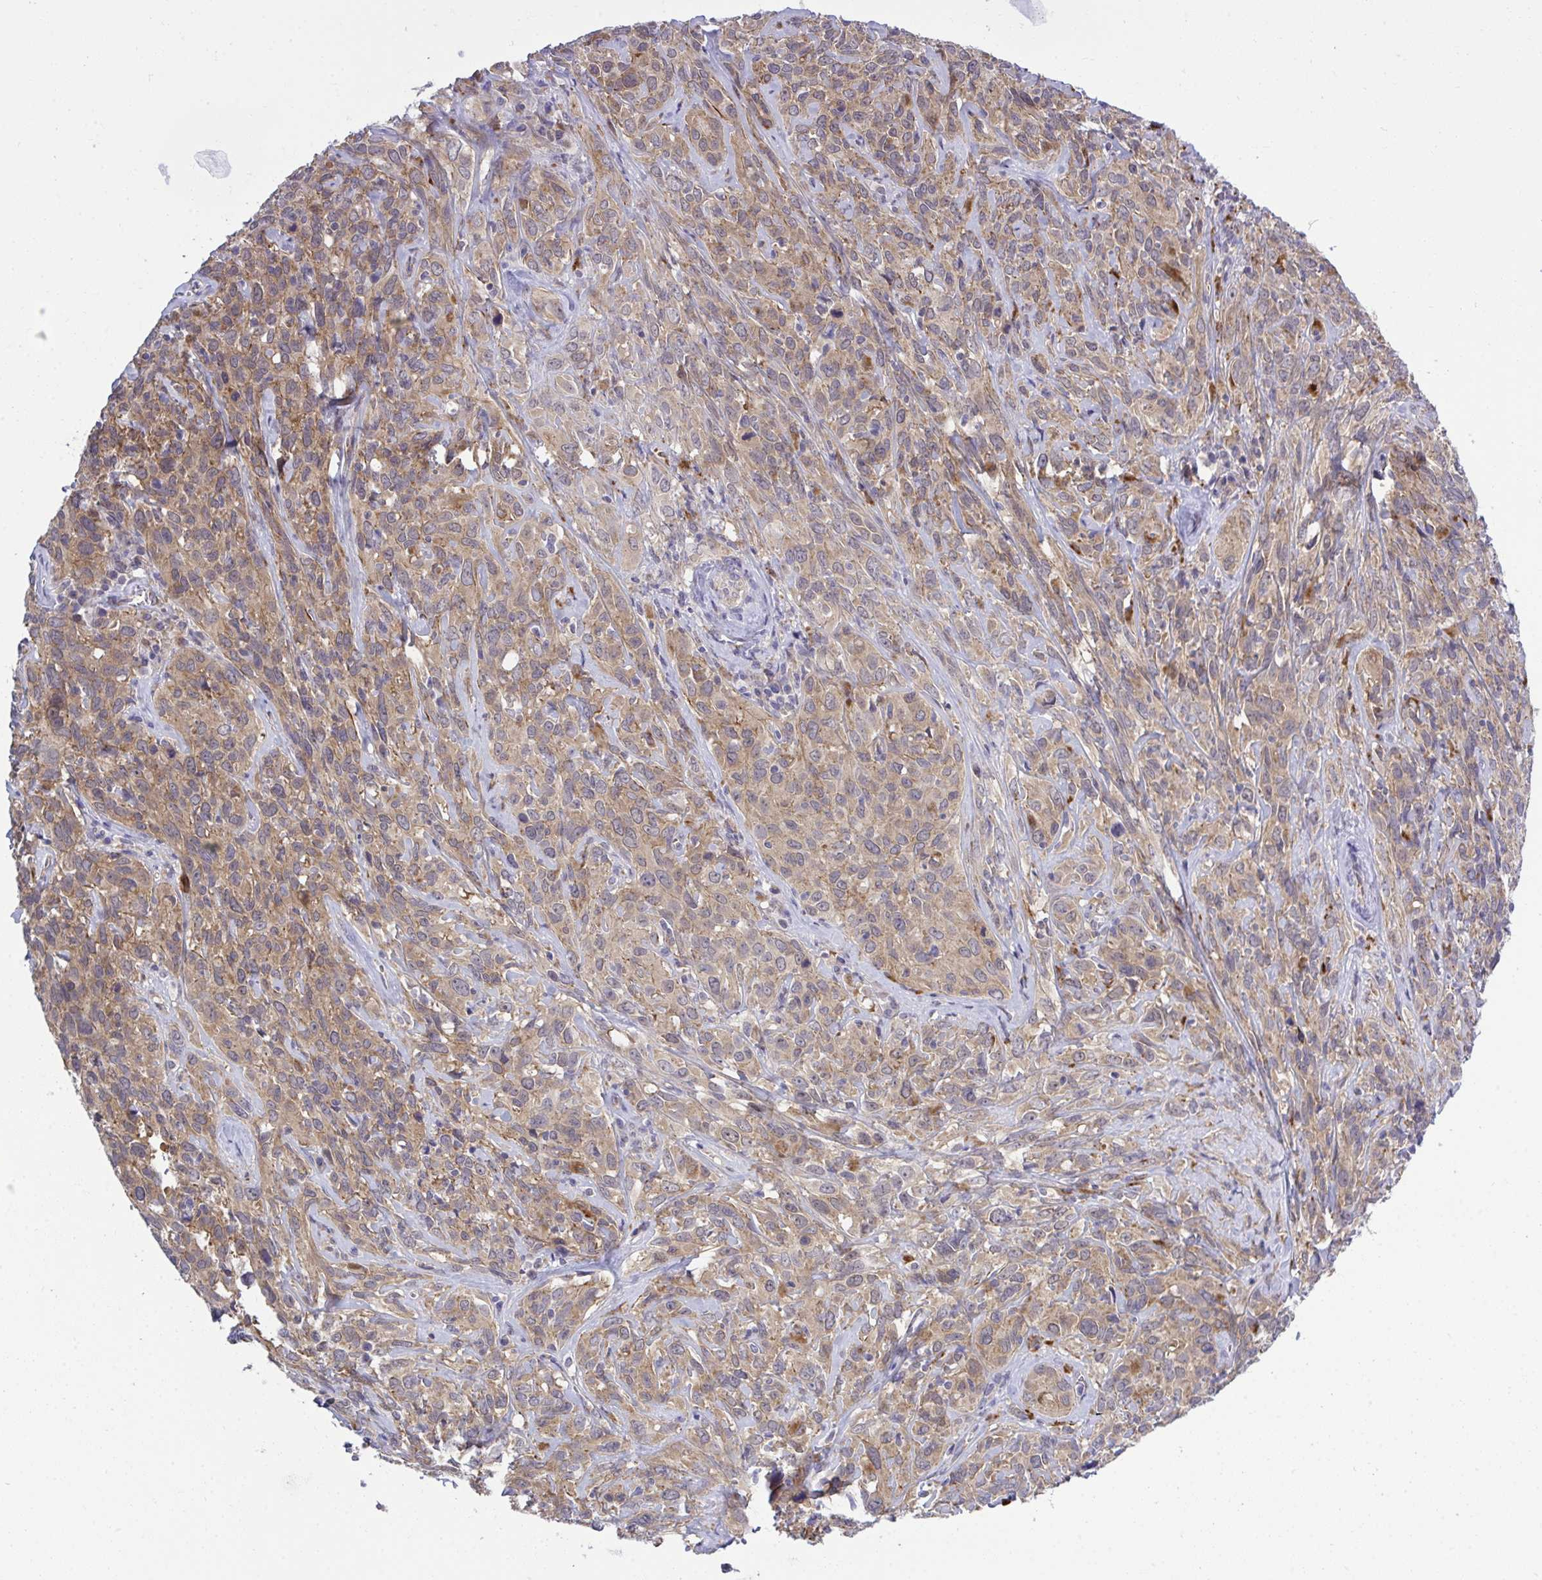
{"staining": {"intensity": "moderate", "quantity": ">75%", "location": "cytoplasmic/membranous"}, "tissue": "cervical cancer", "cell_type": "Tumor cells", "image_type": "cancer", "snomed": [{"axis": "morphology", "description": "Normal tissue, NOS"}, {"axis": "morphology", "description": "Squamous cell carcinoma, NOS"}, {"axis": "topography", "description": "Cervix"}], "caption": "Immunohistochemical staining of human cervical cancer (squamous cell carcinoma) displays moderate cytoplasmic/membranous protein expression in about >75% of tumor cells. (Stains: DAB in brown, nuclei in blue, Microscopy: brightfield microscopy at high magnification).", "gene": "XAF1", "patient": {"sex": "female", "age": 51}}